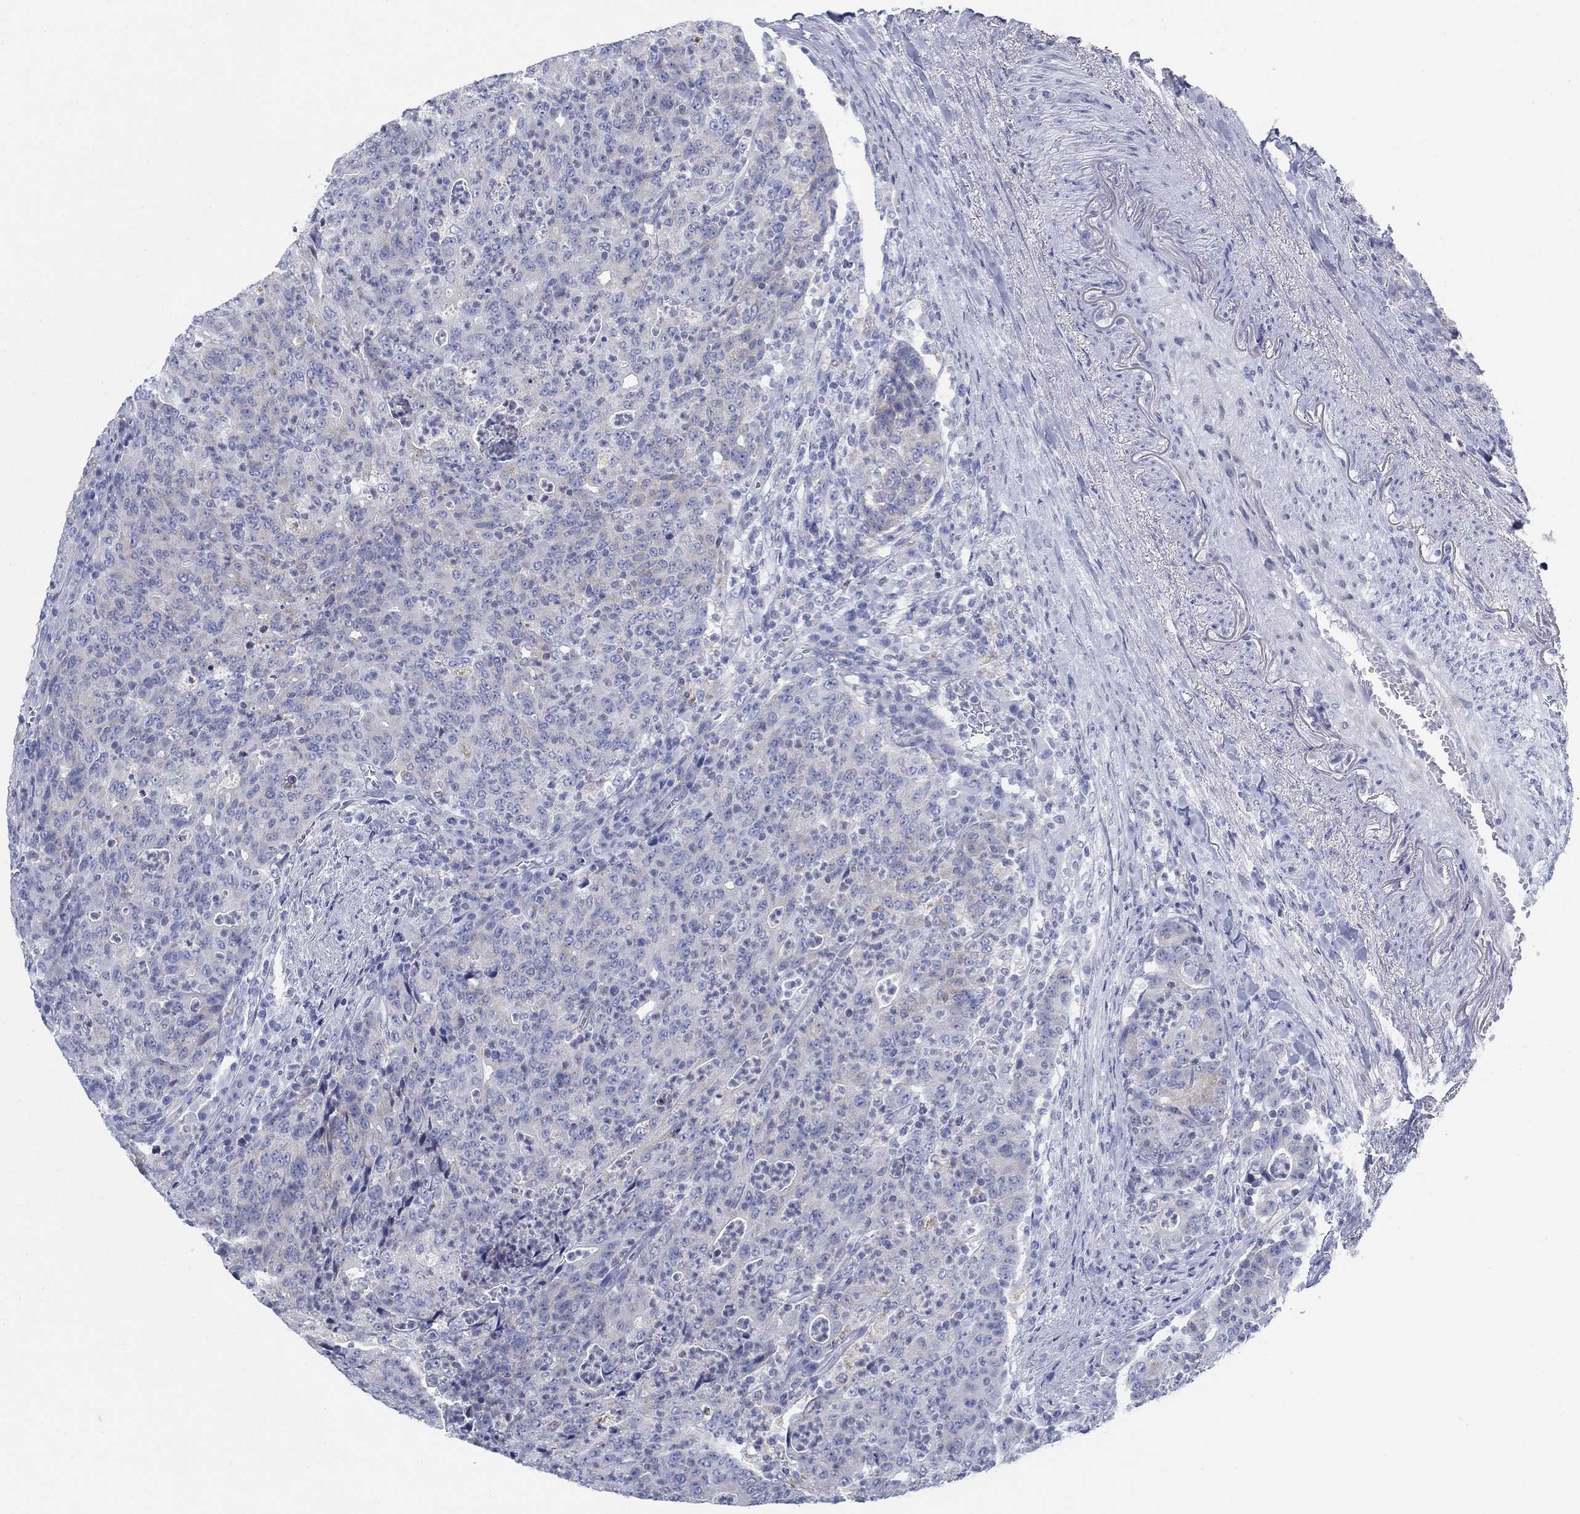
{"staining": {"intensity": "negative", "quantity": "none", "location": "none"}, "tissue": "colorectal cancer", "cell_type": "Tumor cells", "image_type": "cancer", "snomed": [{"axis": "morphology", "description": "Adenocarcinoma, NOS"}, {"axis": "topography", "description": "Colon"}], "caption": "There is no significant positivity in tumor cells of colorectal adenocarcinoma.", "gene": "SCCPDH", "patient": {"sex": "male", "age": 70}}